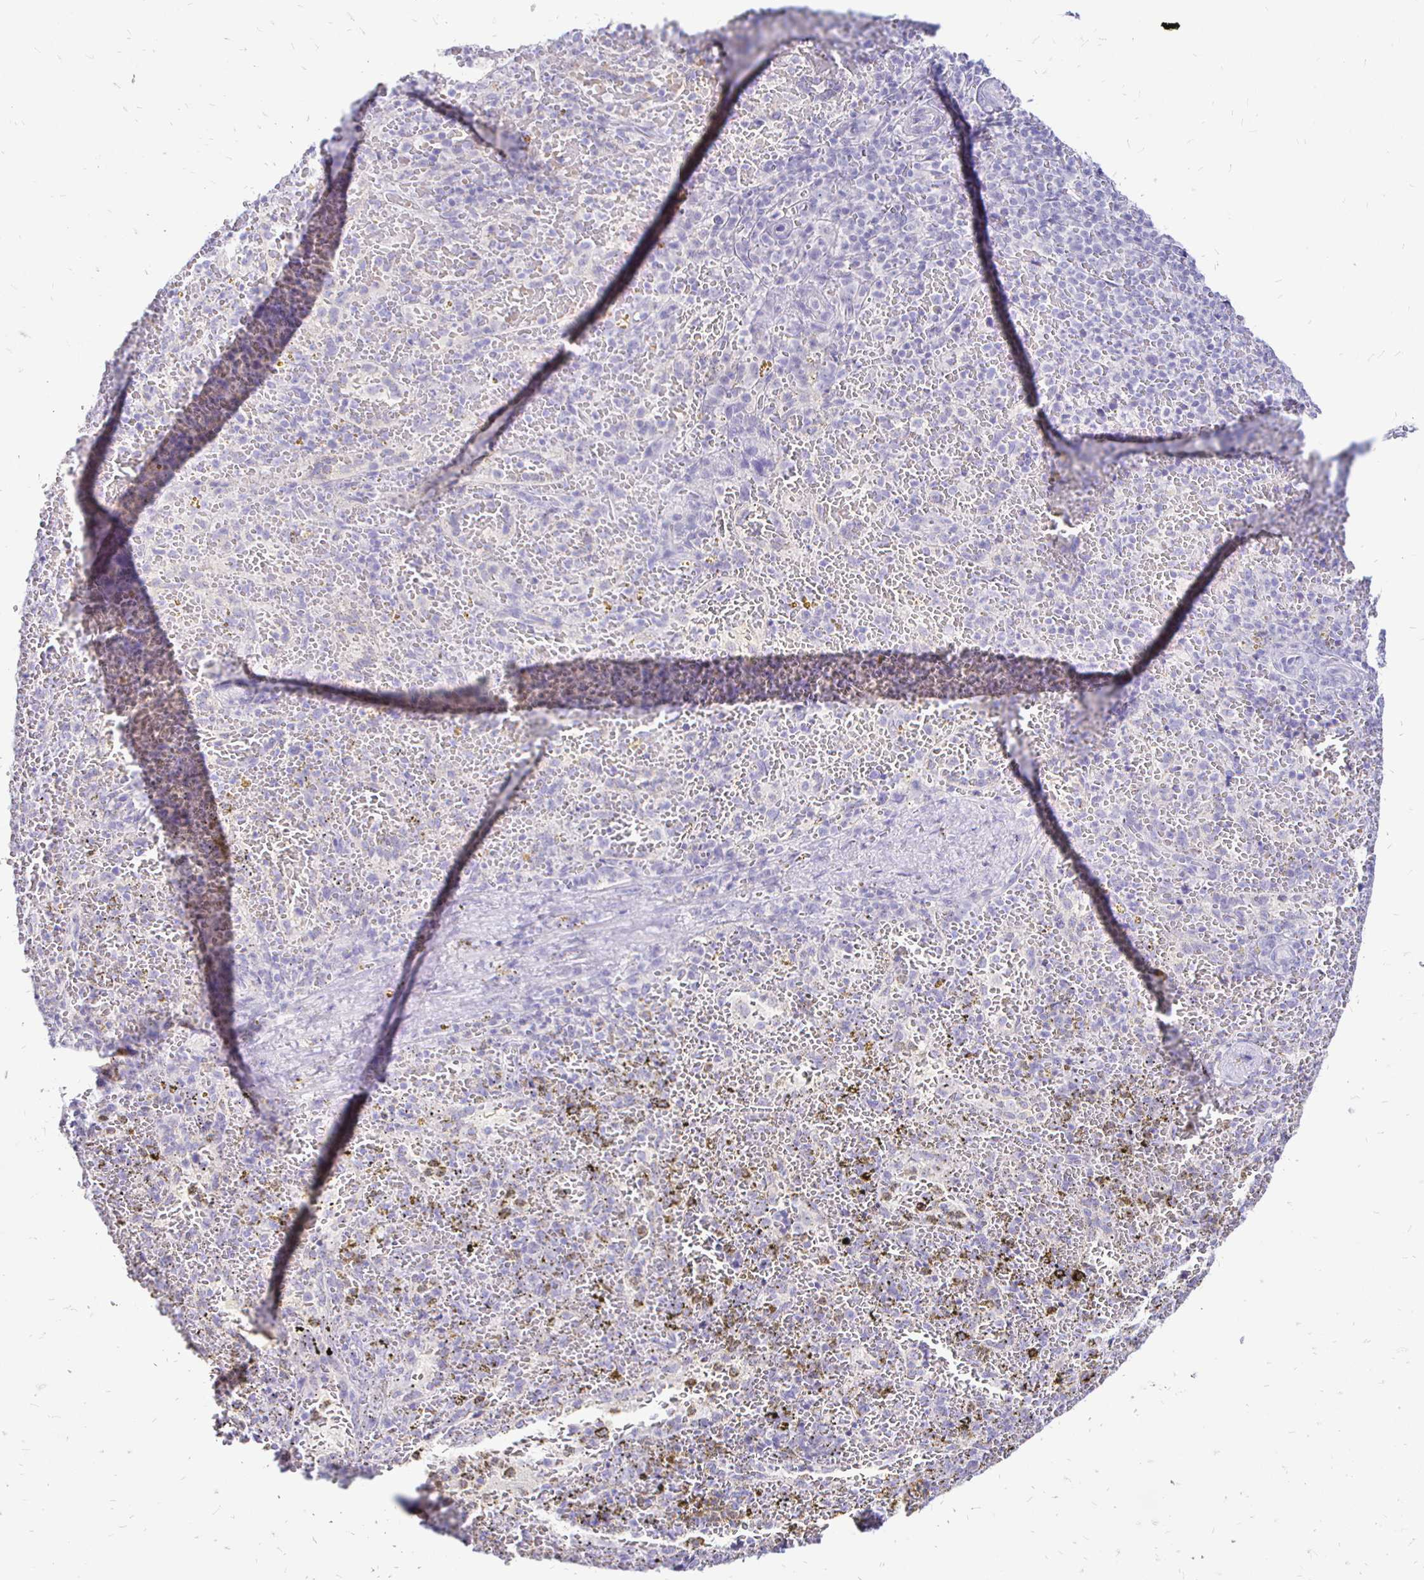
{"staining": {"intensity": "negative", "quantity": "none", "location": "none"}, "tissue": "spleen", "cell_type": "Cells in red pulp", "image_type": "normal", "snomed": [{"axis": "morphology", "description": "Normal tissue, NOS"}, {"axis": "topography", "description": "Spleen"}], "caption": "Immunohistochemistry of unremarkable human spleen exhibits no expression in cells in red pulp. (Stains: DAB IHC with hematoxylin counter stain, Microscopy: brightfield microscopy at high magnification).", "gene": "IRGC", "patient": {"sex": "female", "age": 50}}